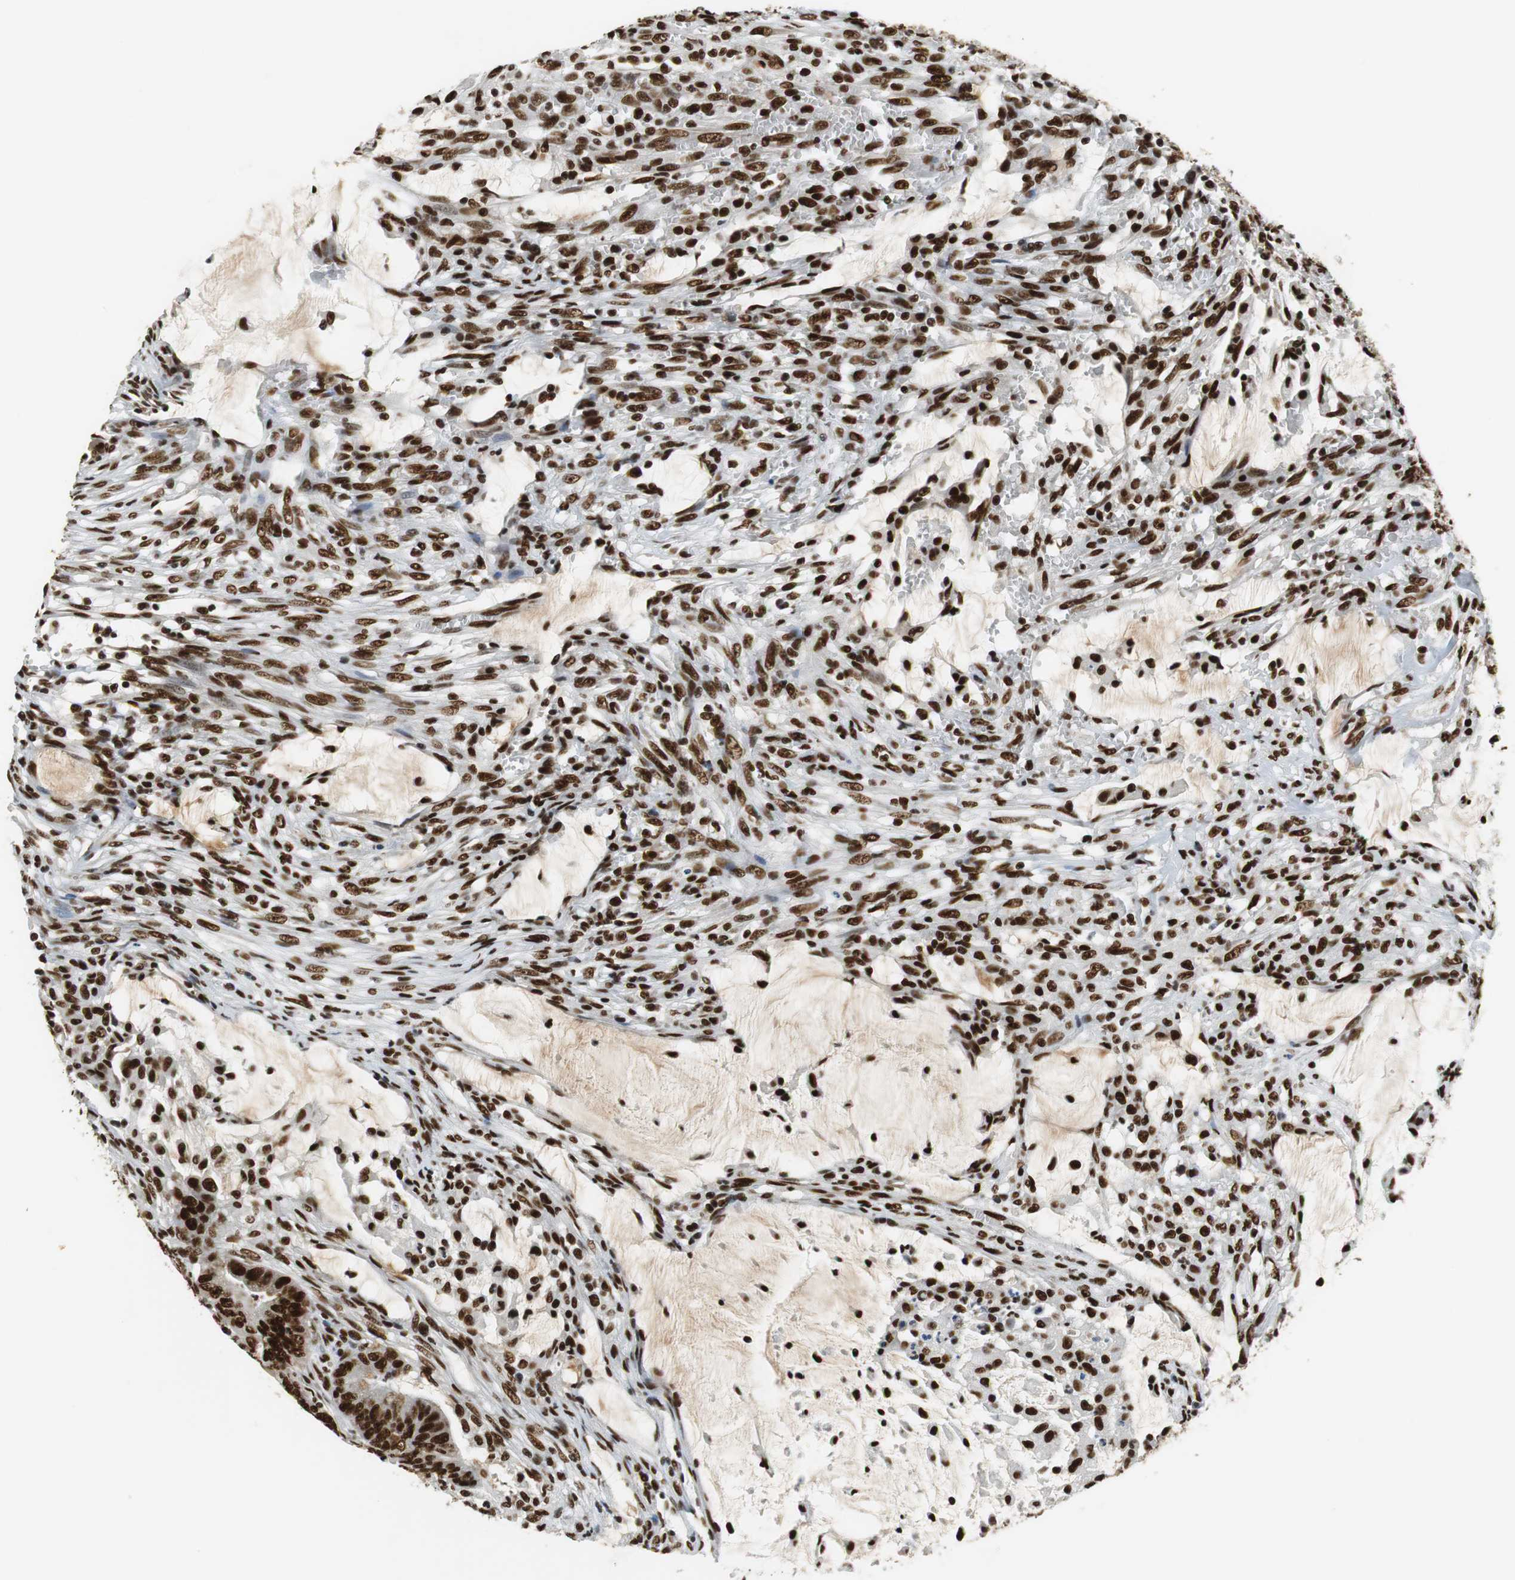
{"staining": {"intensity": "strong", "quantity": ">75%", "location": "nuclear"}, "tissue": "colorectal cancer", "cell_type": "Tumor cells", "image_type": "cancer", "snomed": [{"axis": "morphology", "description": "Adenocarcinoma, NOS"}, {"axis": "topography", "description": "Colon"}], "caption": "A histopathology image showing strong nuclear positivity in approximately >75% of tumor cells in adenocarcinoma (colorectal), as visualized by brown immunohistochemical staining.", "gene": "PRKDC", "patient": {"sex": "male", "age": 45}}